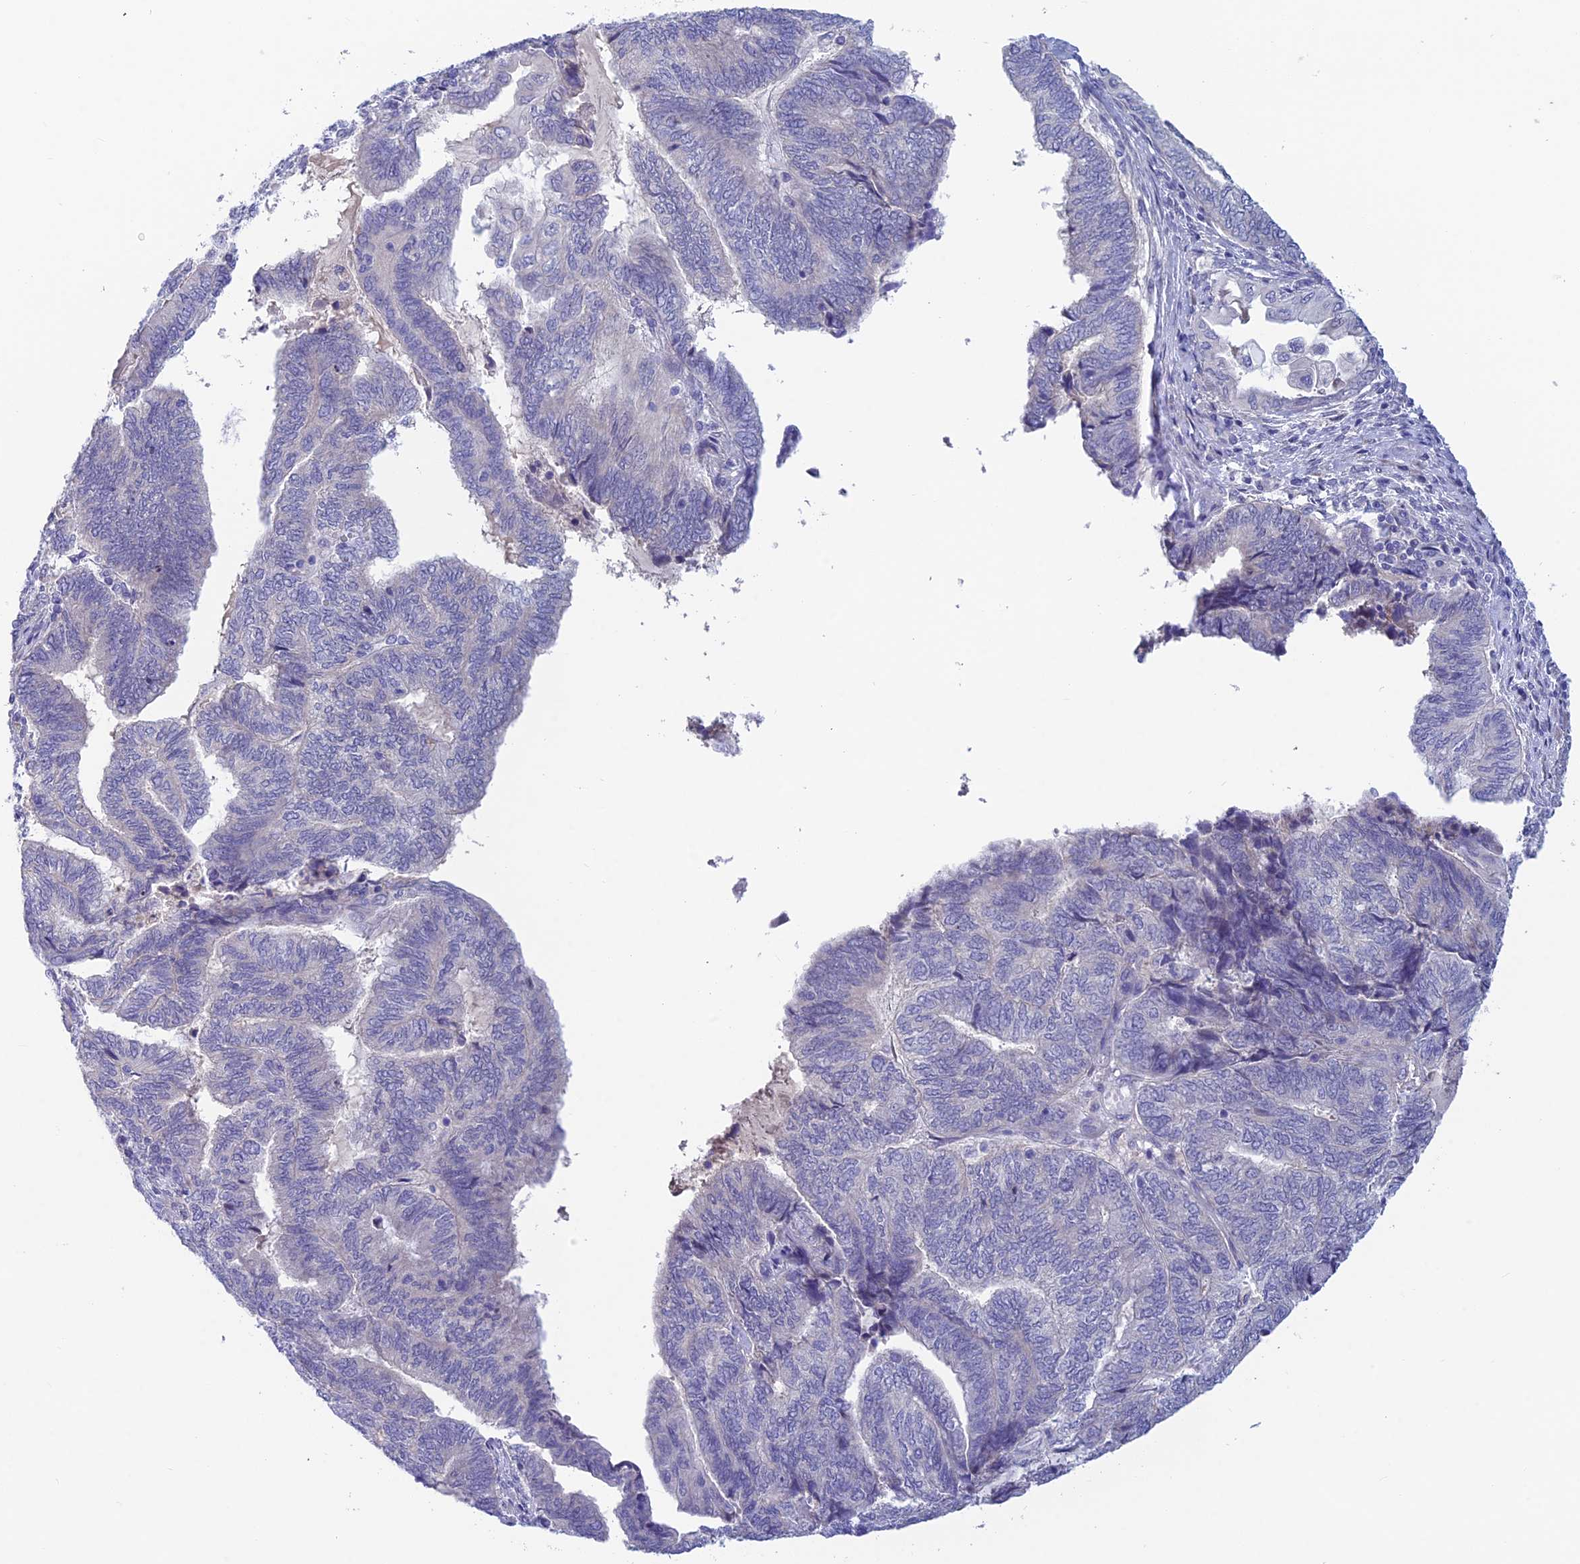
{"staining": {"intensity": "negative", "quantity": "none", "location": "none"}, "tissue": "endometrial cancer", "cell_type": "Tumor cells", "image_type": "cancer", "snomed": [{"axis": "morphology", "description": "Adenocarcinoma, NOS"}, {"axis": "topography", "description": "Uterus"}, {"axis": "topography", "description": "Endometrium"}], "caption": "IHC histopathology image of neoplastic tissue: endometrial cancer (adenocarcinoma) stained with DAB (3,3'-diaminobenzidine) demonstrates no significant protein positivity in tumor cells. Brightfield microscopy of IHC stained with DAB (brown) and hematoxylin (blue), captured at high magnification.", "gene": "XPO7", "patient": {"sex": "female", "age": 70}}